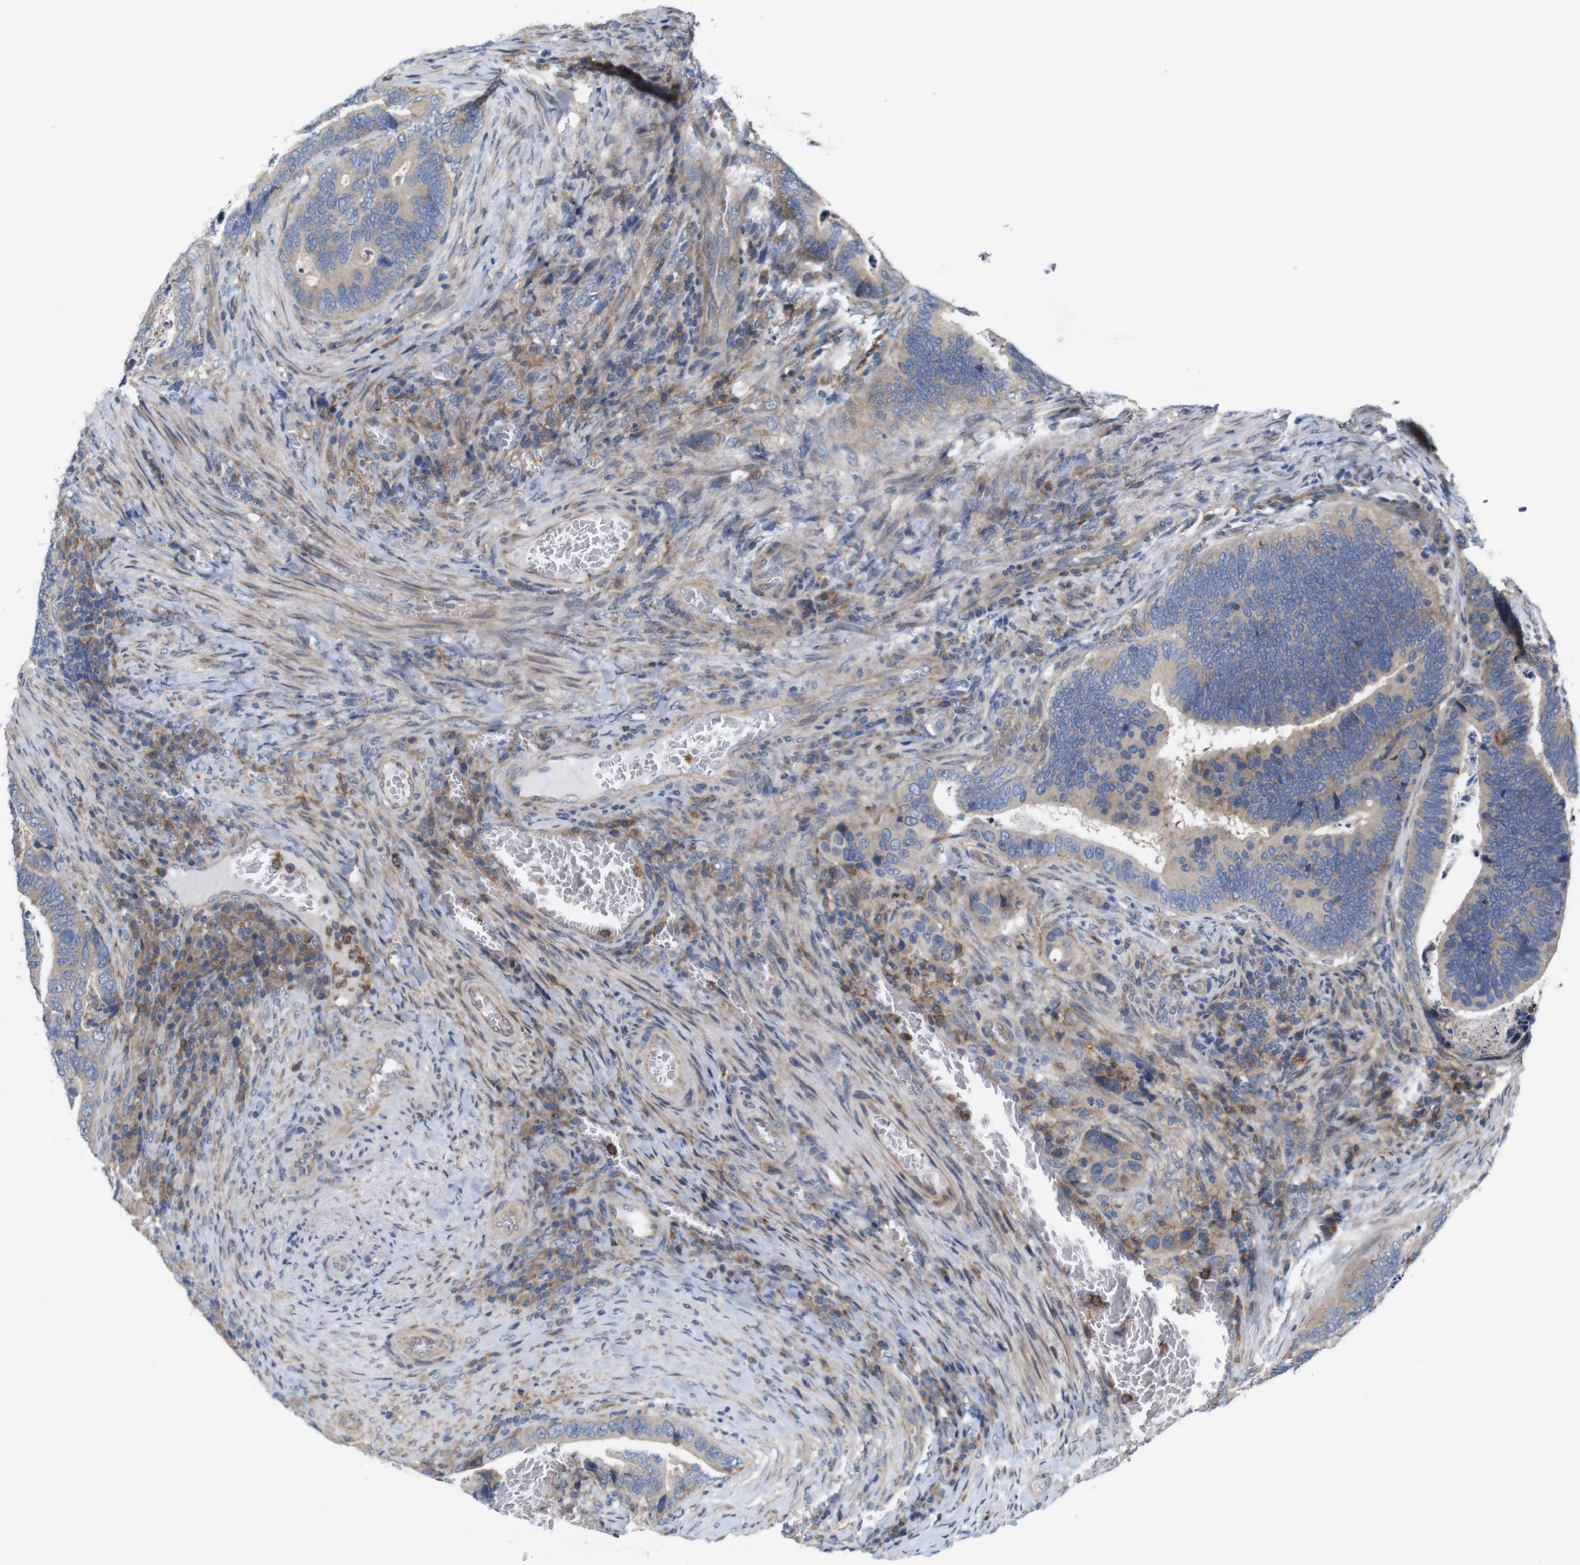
{"staining": {"intensity": "weak", "quantity": ">75%", "location": "cytoplasmic/membranous"}, "tissue": "colorectal cancer", "cell_type": "Tumor cells", "image_type": "cancer", "snomed": [{"axis": "morphology", "description": "Adenocarcinoma, NOS"}, {"axis": "topography", "description": "Colon"}], "caption": "Adenocarcinoma (colorectal) stained with immunohistochemistry (IHC) exhibits weak cytoplasmic/membranous positivity in approximately >75% of tumor cells.", "gene": "SIGLEC8", "patient": {"sex": "male", "age": 72}}